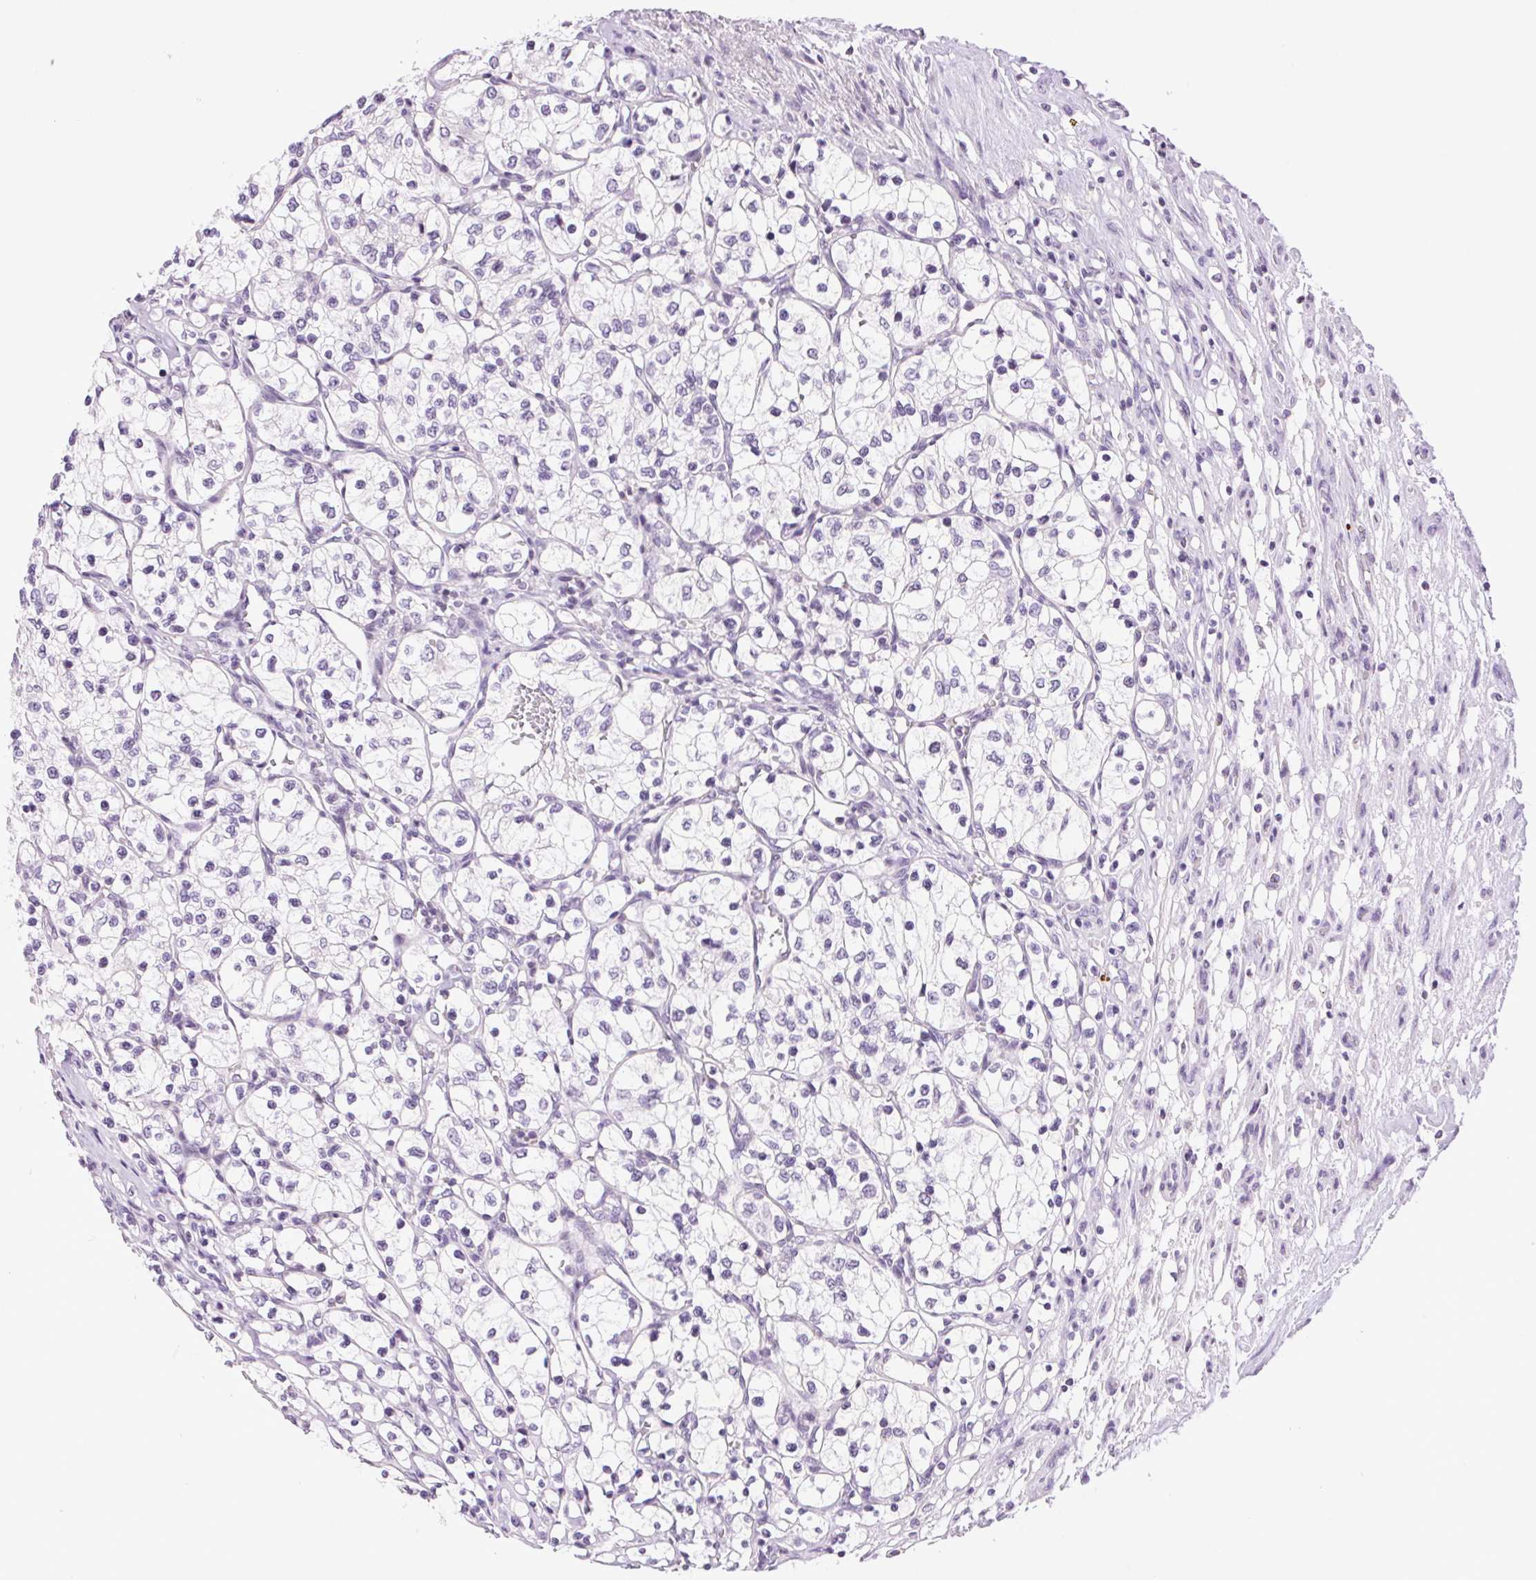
{"staining": {"intensity": "negative", "quantity": "none", "location": "none"}, "tissue": "renal cancer", "cell_type": "Tumor cells", "image_type": "cancer", "snomed": [{"axis": "morphology", "description": "Adenocarcinoma, NOS"}, {"axis": "topography", "description": "Kidney"}], "caption": "An immunohistochemistry (IHC) histopathology image of renal cancer (adenocarcinoma) is shown. There is no staining in tumor cells of renal cancer (adenocarcinoma).", "gene": "TMEM88B", "patient": {"sex": "female", "age": 69}}